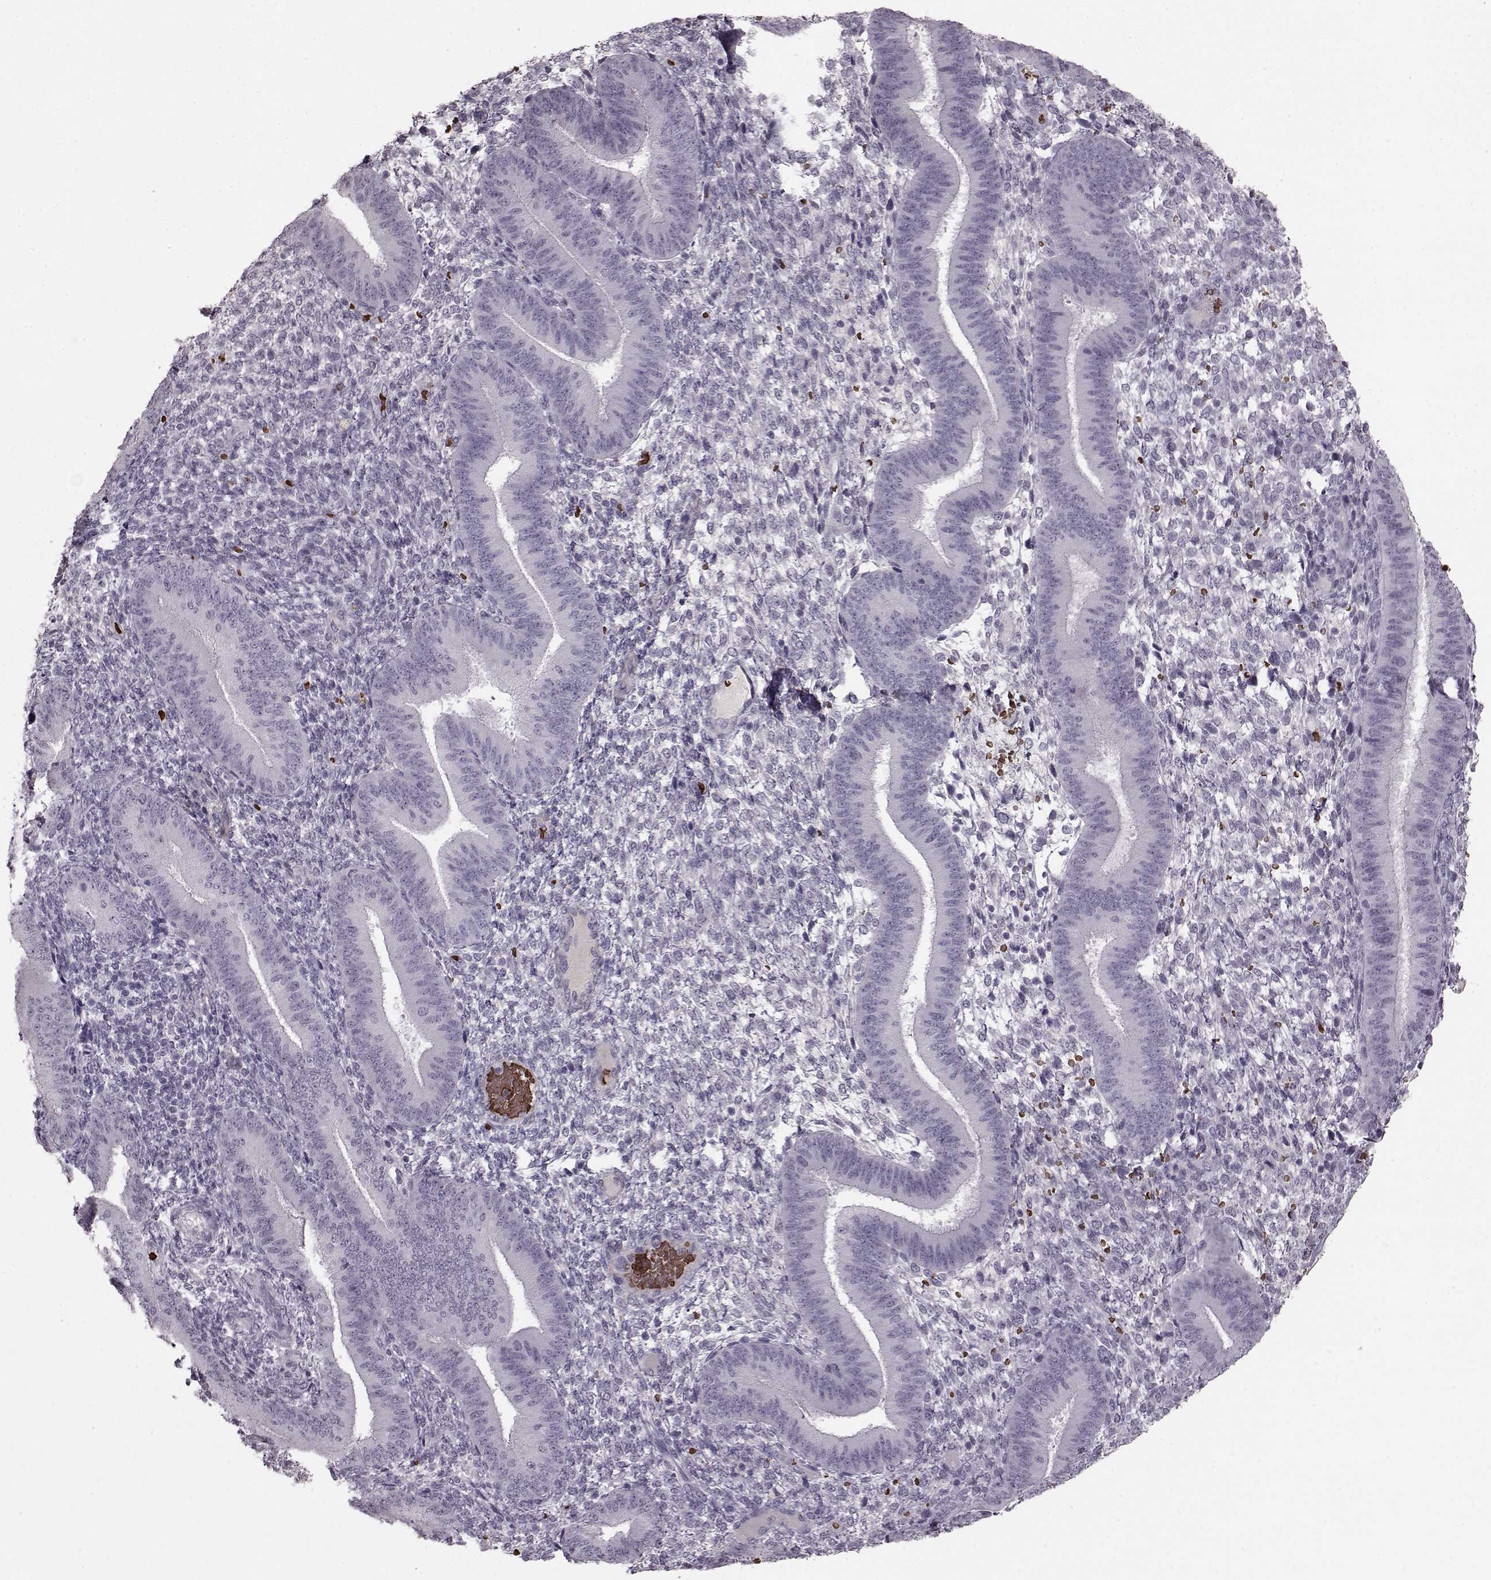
{"staining": {"intensity": "negative", "quantity": "none", "location": "none"}, "tissue": "endometrium", "cell_type": "Cells in endometrial stroma", "image_type": "normal", "snomed": [{"axis": "morphology", "description": "Normal tissue, NOS"}, {"axis": "topography", "description": "Endometrium"}], "caption": "Micrograph shows no significant protein staining in cells in endometrial stroma of normal endometrium. (IHC, brightfield microscopy, high magnification).", "gene": "PROP1", "patient": {"sex": "female", "age": 39}}